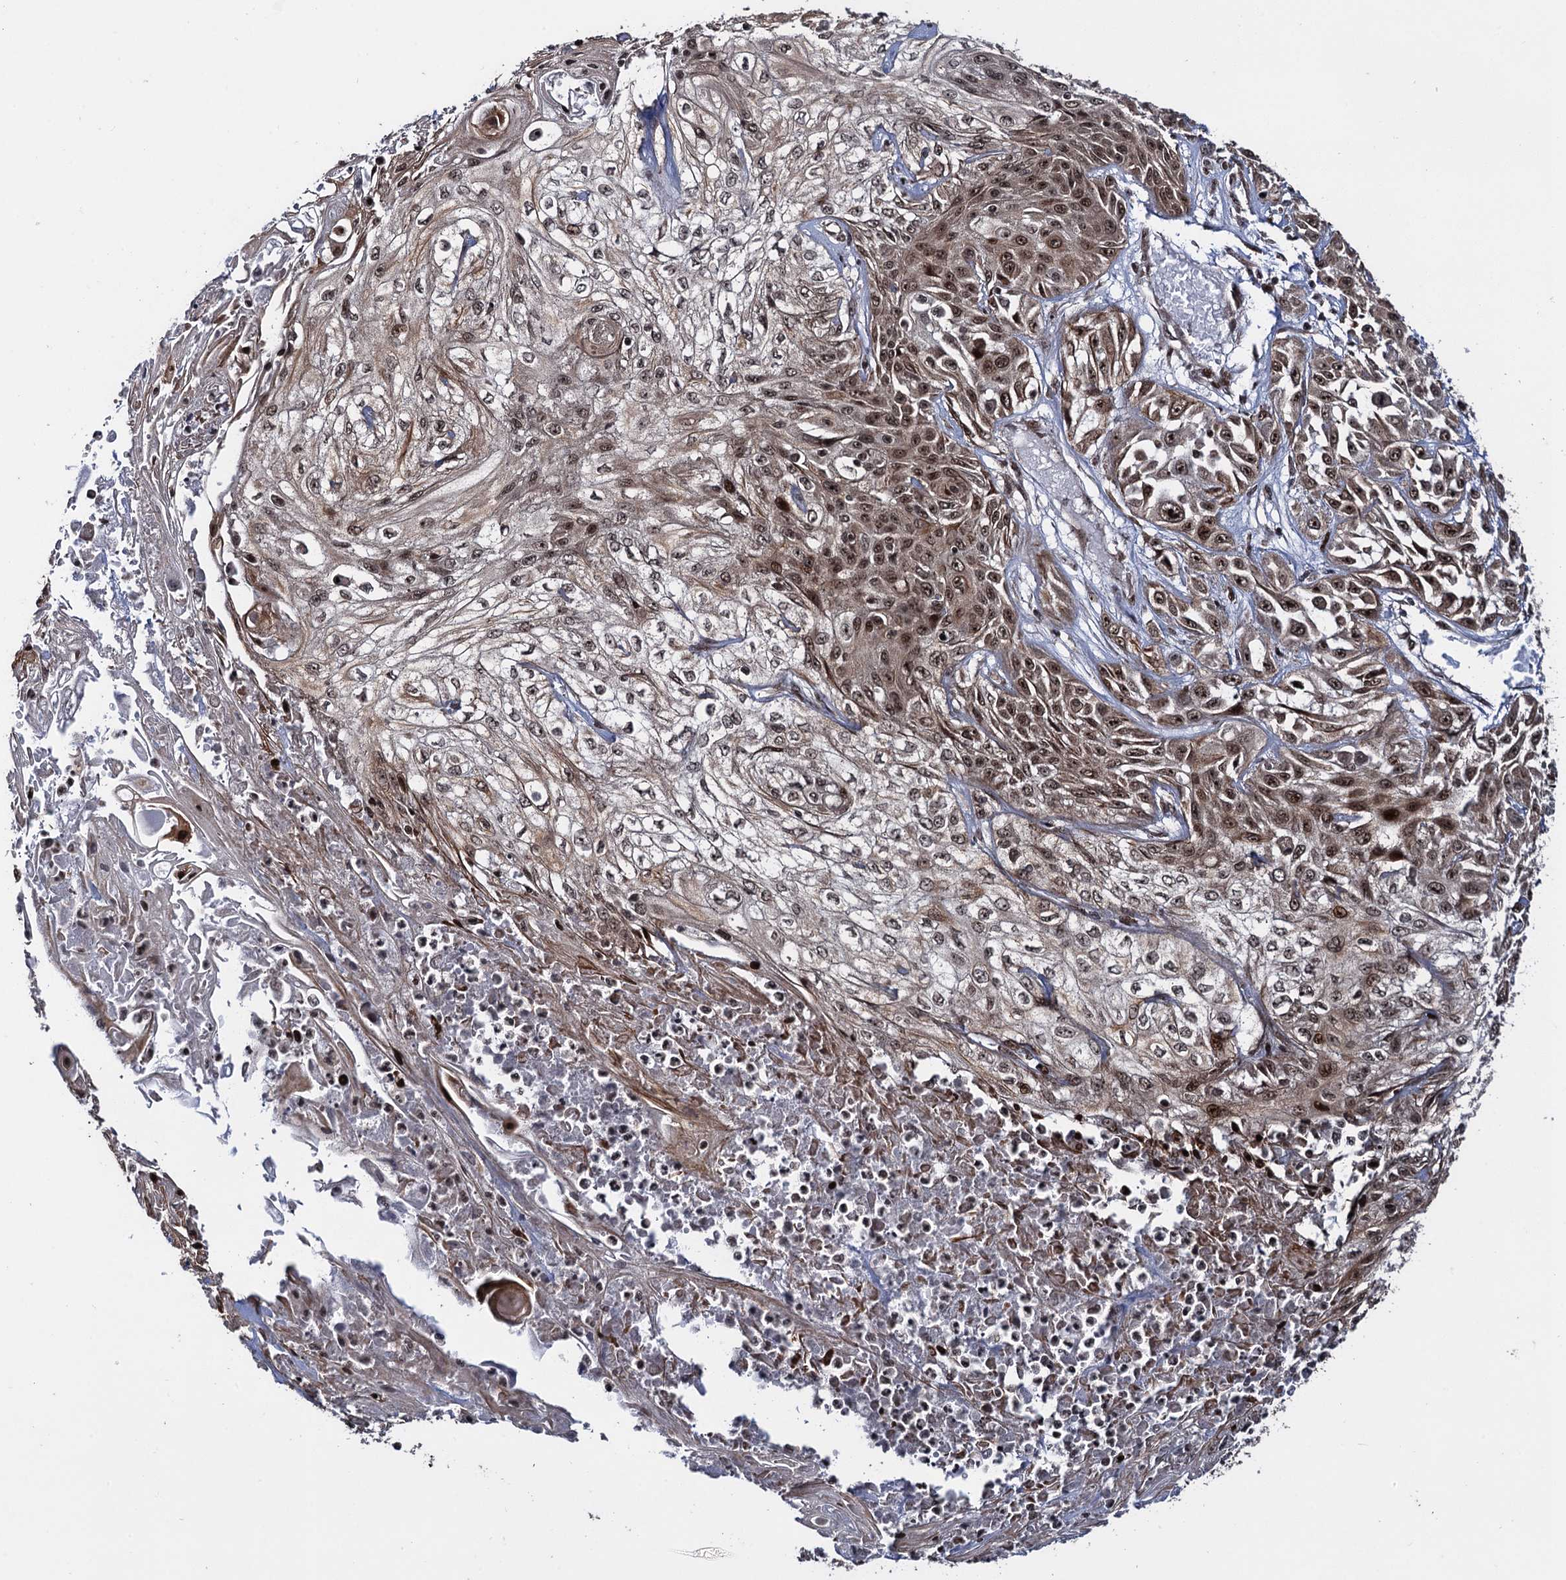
{"staining": {"intensity": "moderate", "quantity": ">75%", "location": "nuclear"}, "tissue": "skin cancer", "cell_type": "Tumor cells", "image_type": "cancer", "snomed": [{"axis": "morphology", "description": "Squamous cell carcinoma, NOS"}, {"axis": "morphology", "description": "Squamous cell carcinoma, metastatic, NOS"}, {"axis": "topography", "description": "Skin"}, {"axis": "topography", "description": "Lymph node"}], "caption": "Immunohistochemical staining of human metastatic squamous cell carcinoma (skin) displays medium levels of moderate nuclear positivity in approximately >75% of tumor cells.", "gene": "ZNF169", "patient": {"sex": "male", "age": 75}}